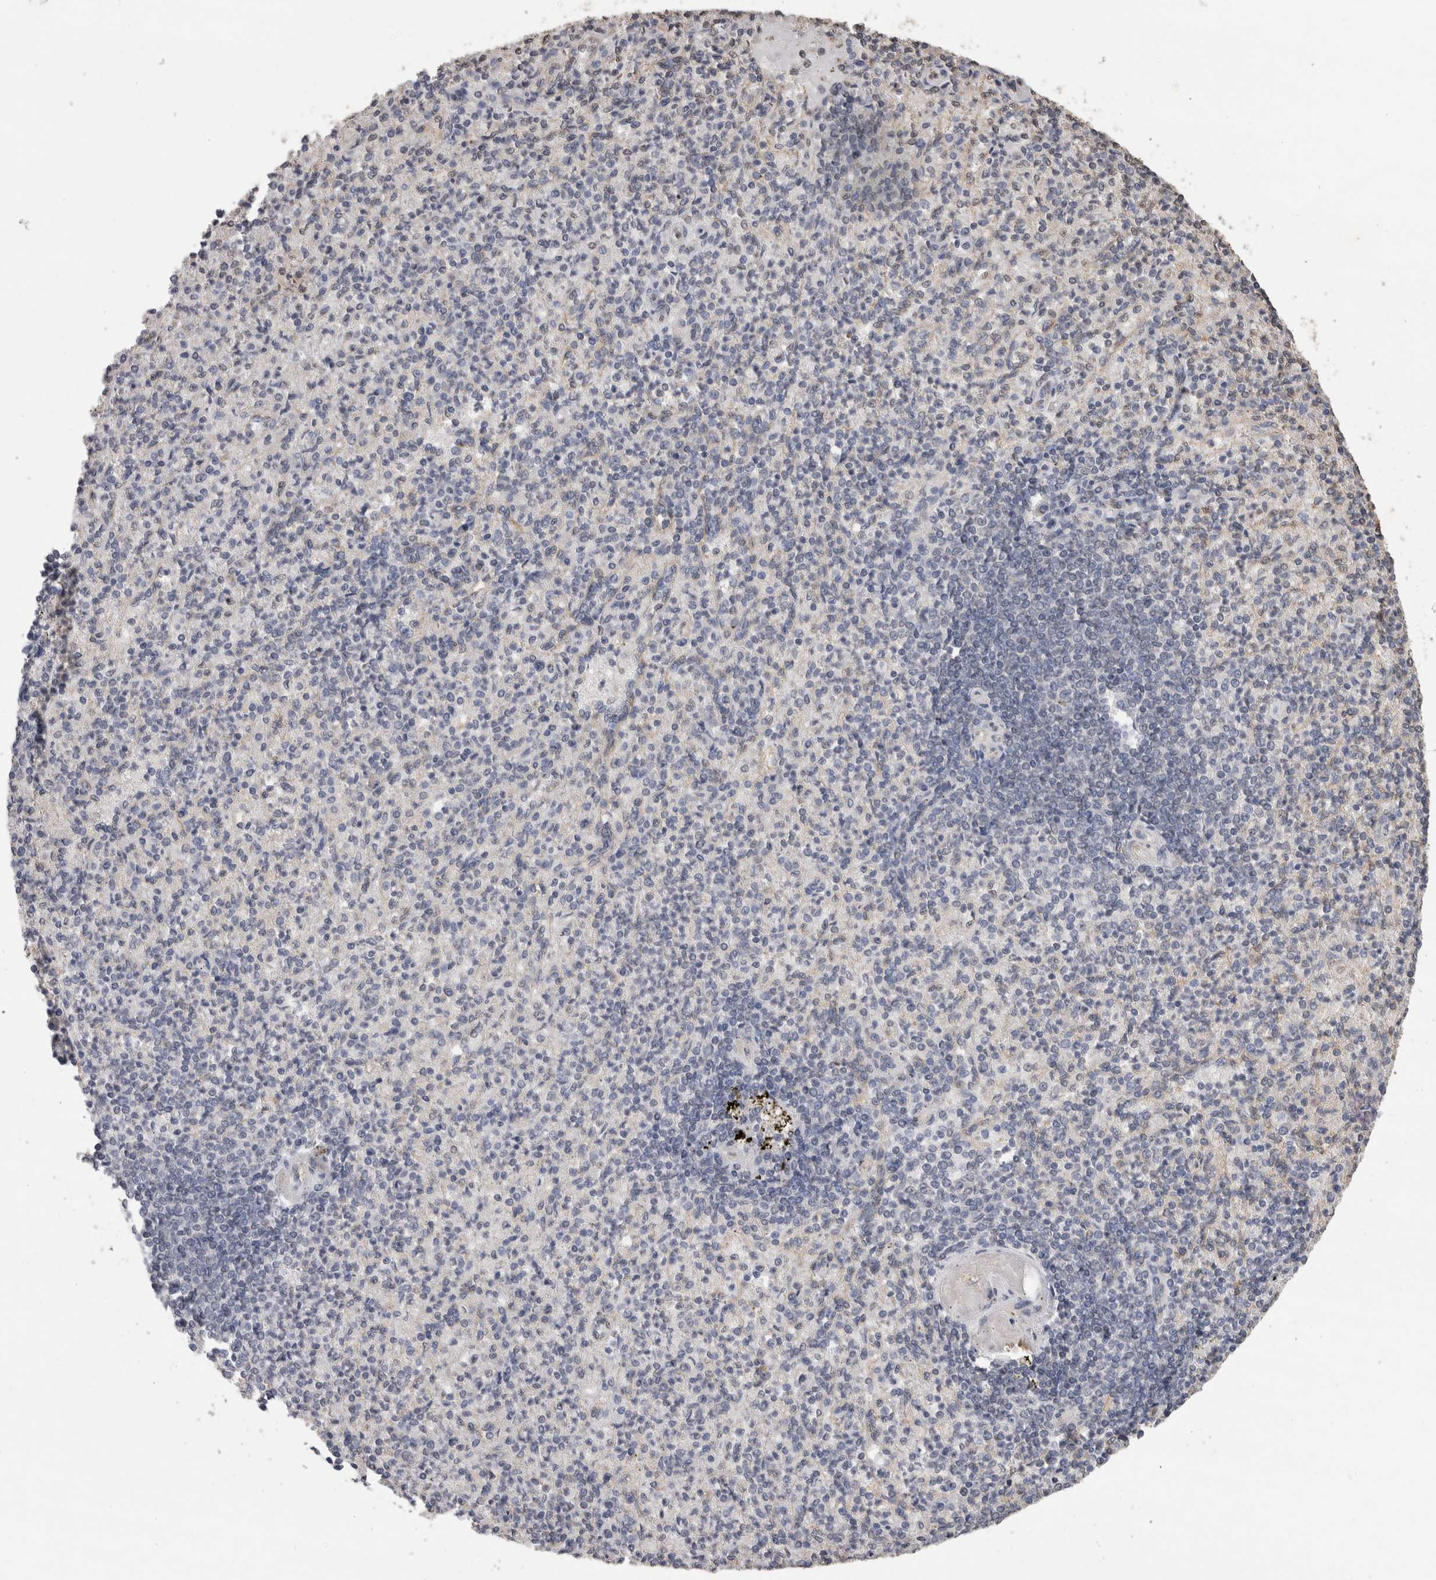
{"staining": {"intensity": "negative", "quantity": "none", "location": "none"}, "tissue": "spleen", "cell_type": "Cells in red pulp", "image_type": "normal", "snomed": [{"axis": "morphology", "description": "Normal tissue, NOS"}, {"axis": "topography", "description": "Spleen"}], "caption": "Image shows no significant protein expression in cells in red pulp of unremarkable spleen. (DAB immunohistochemistry with hematoxylin counter stain).", "gene": "RECK", "patient": {"sex": "female", "age": 74}}